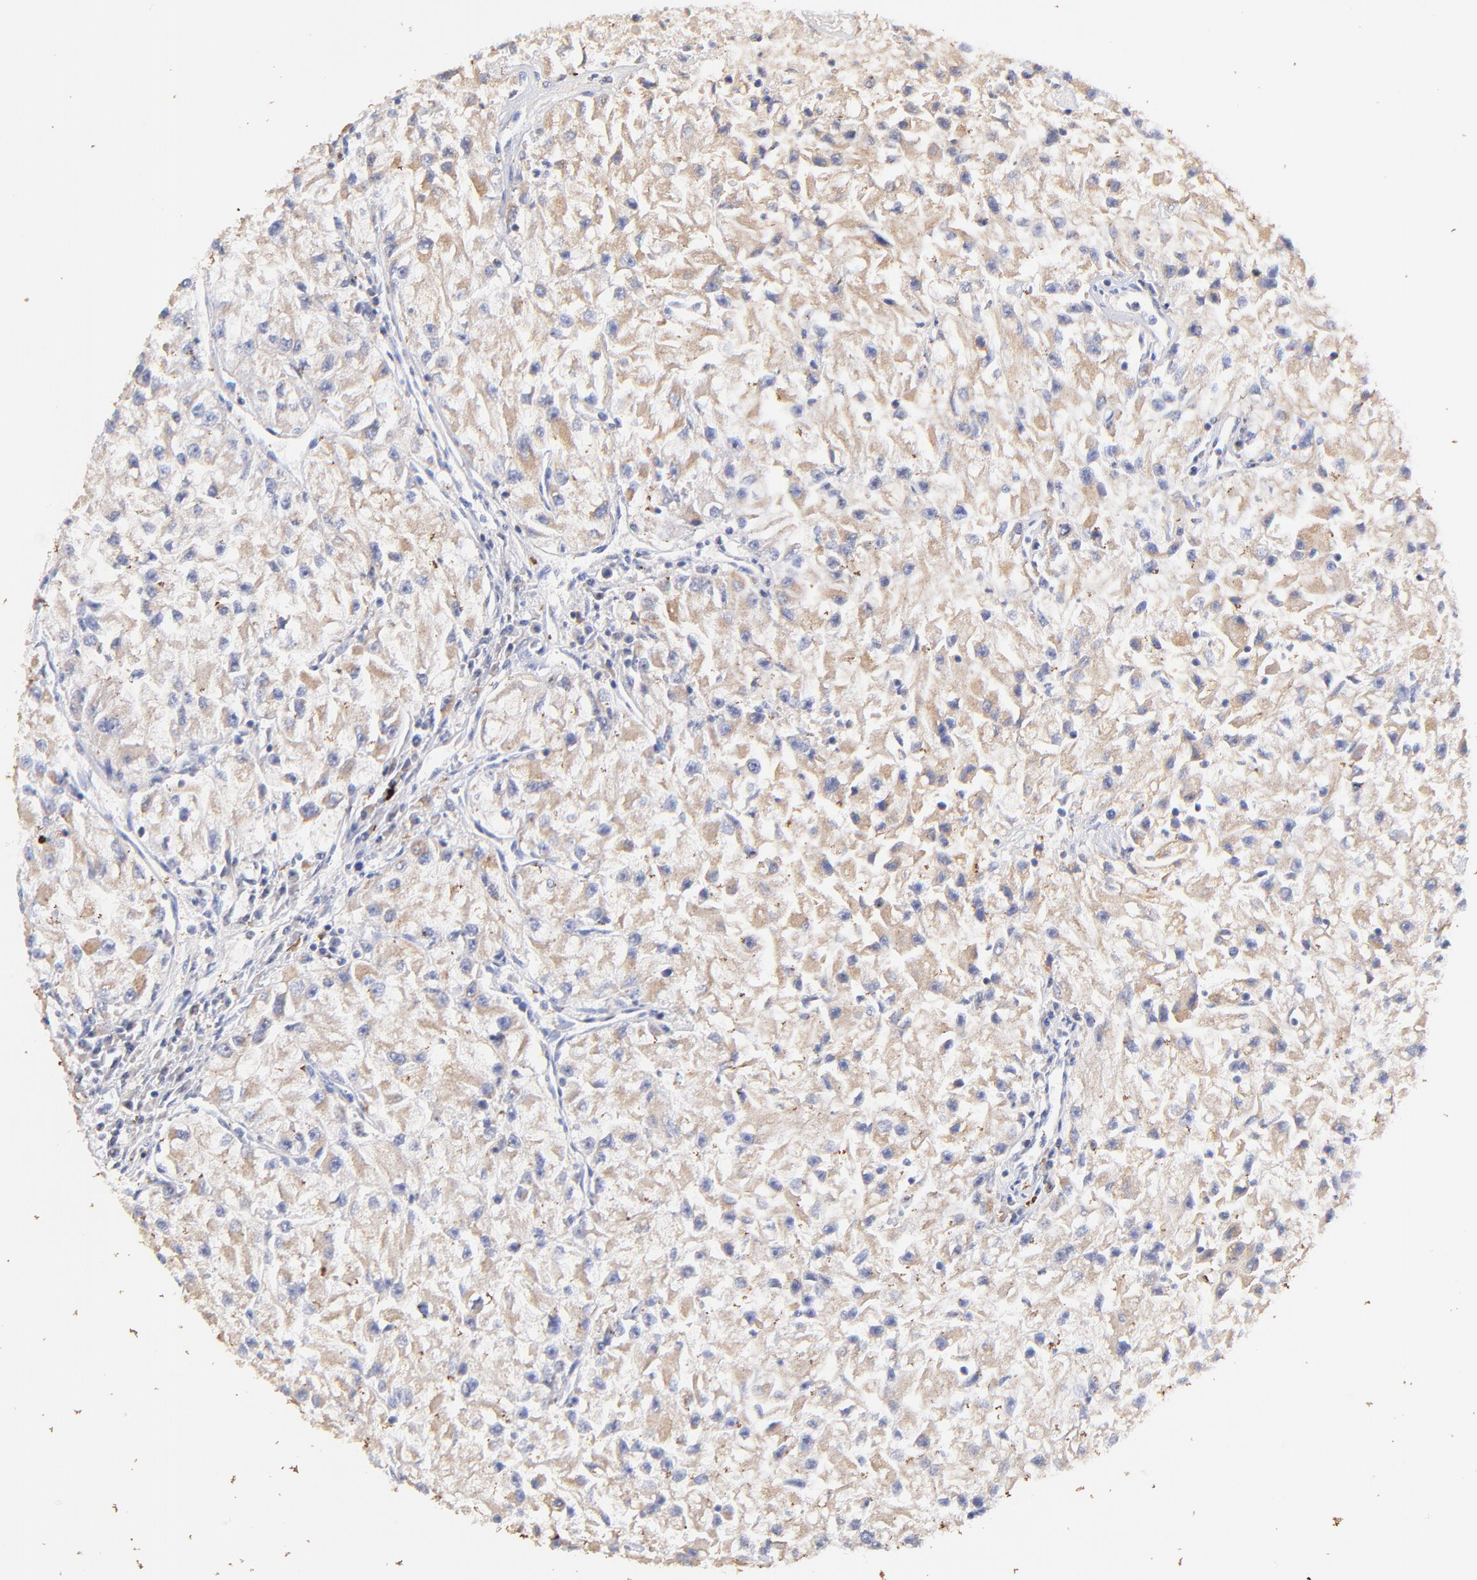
{"staining": {"intensity": "weak", "quantity": ">75%", "location": "cytoplasmic/membranous"}, "tissue": "renal cancer", "cell_type": "Tumor cells", "image_type": "cancer", "snomed": [{"axis": "morphology", "description": "Adenocarcinoma, NOS"}, {"axis": "topography", "description": "Kidney"}], "caption": "Immunohistochemistry (IHC) photomicrograph of human renal cancer (adenocarcinoma) stained for a protein (brown), which demonstrates low levels of weak cytoplasmic/membranous positivity in about >75% of tumor cells.", "gene": "IGLV7-43", "patient": {"sex": "male", "age": 59}}